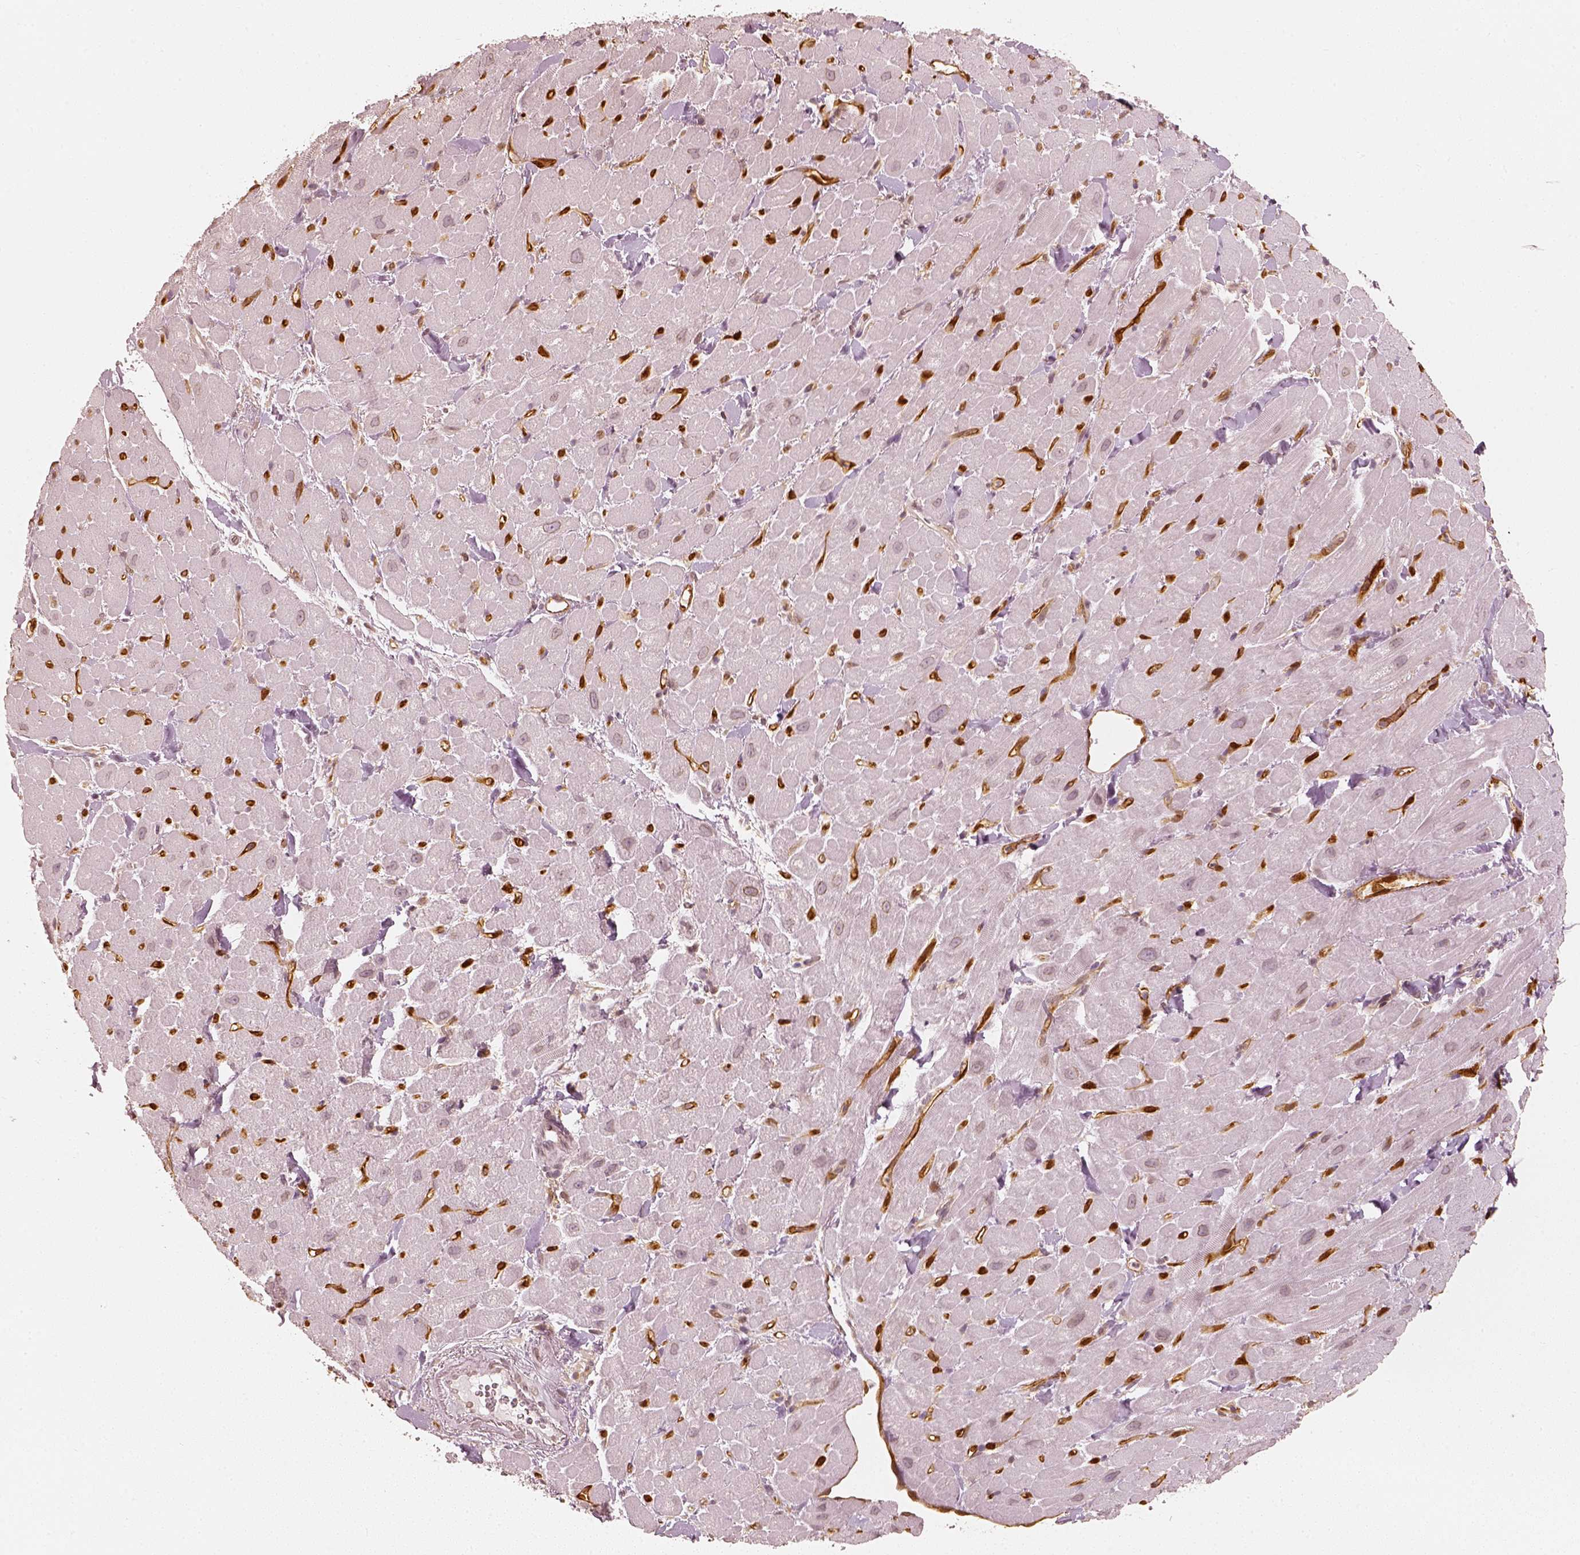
{"staining": {"intensity": "negative", "quantity": "none", "location": "none"}, "tissue": "heart muscle", "cell_type": "Cardiomyocytes", "image_type": "normal", "snomed": [{"axis": "morphology", "description": "Normal tissue, NOS"}, {"axis": "topography", "description": "Heart"}], "caption": "Image shows no significant protein positivity in cardiomyocytes of benign heart muscle.", "gene": "FSCN1", "patient": {"sex": "male", "age": 60}}